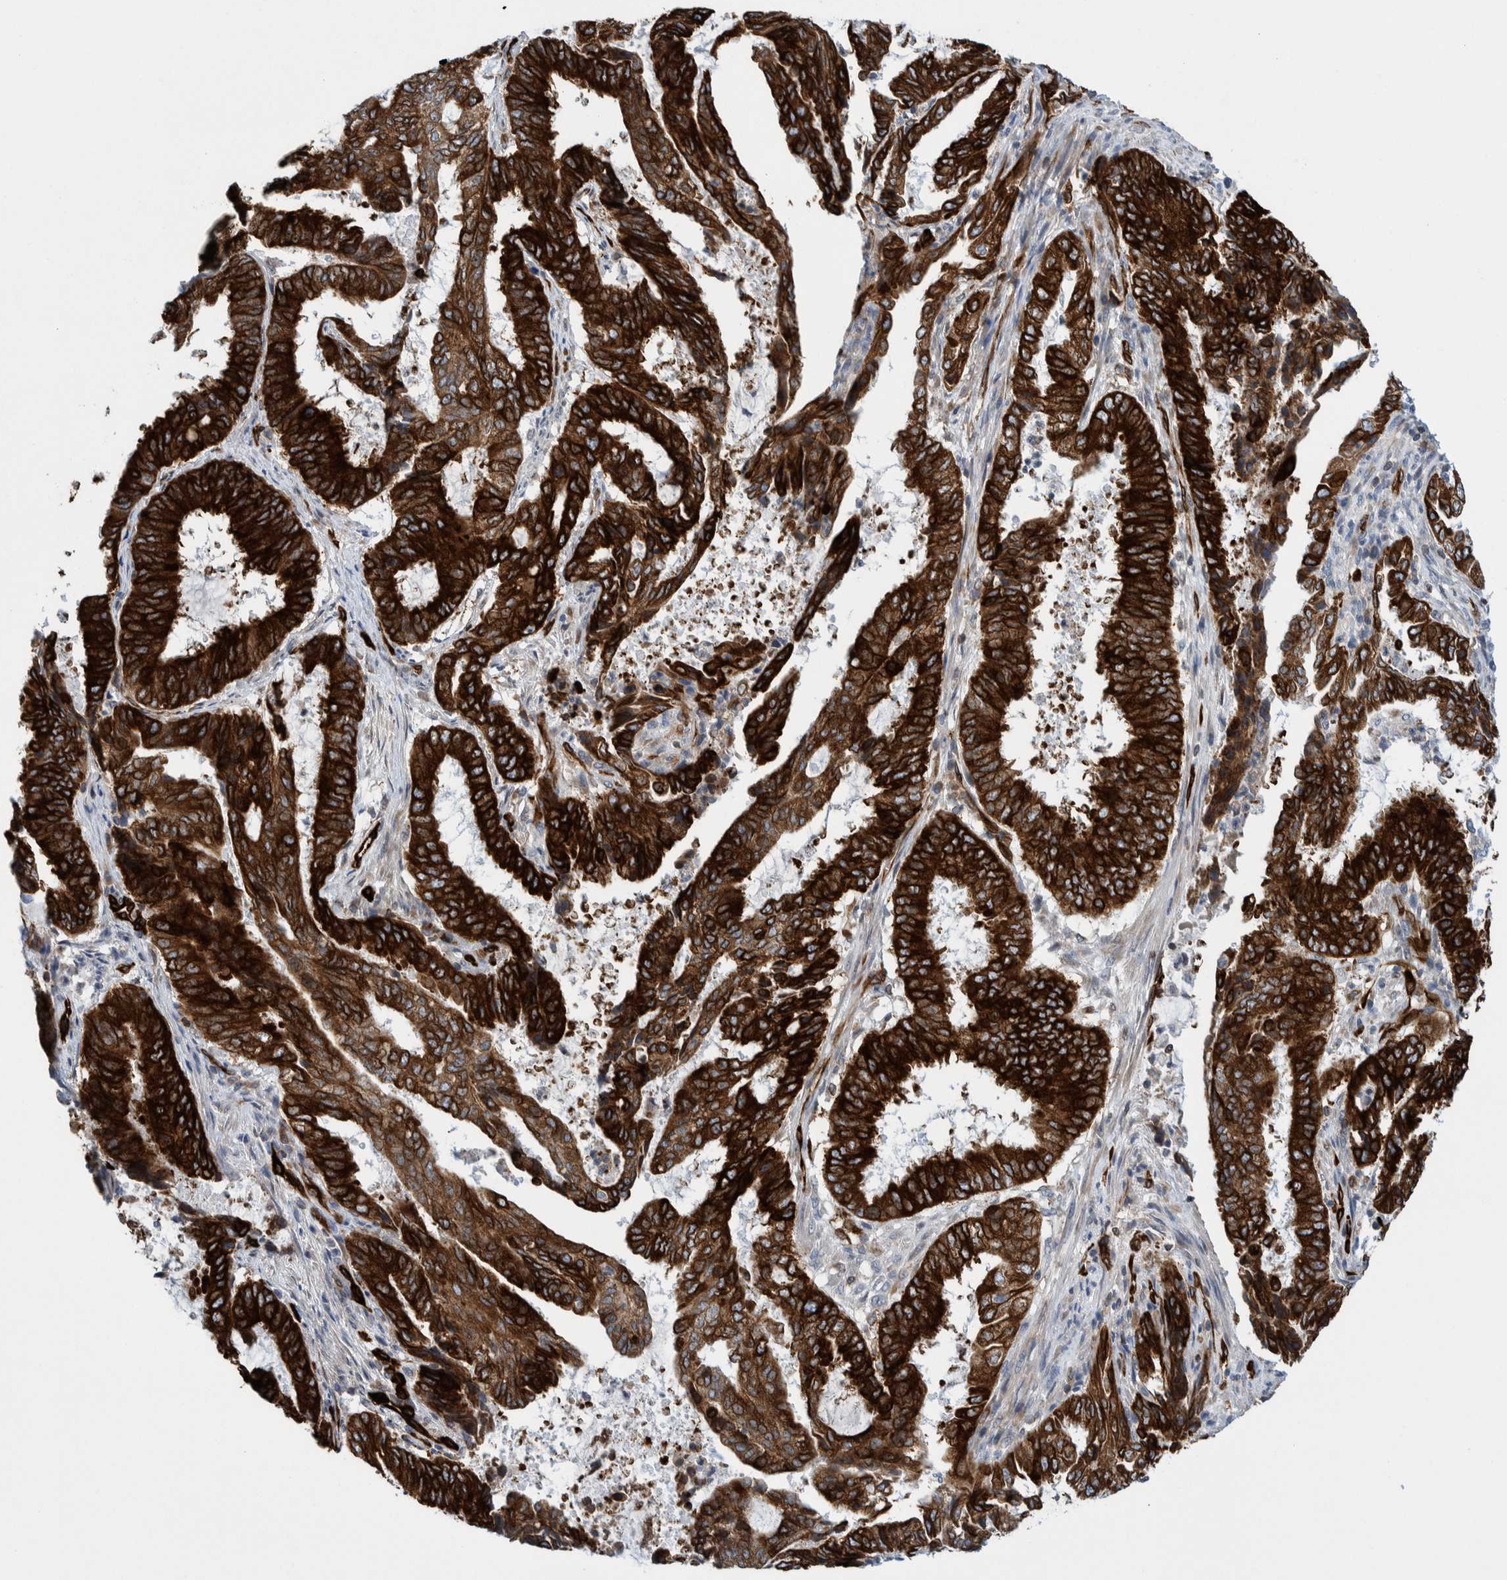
{"staining": {"intensity": "strong", "quantity": ">75%", "location": "cytoplasmic/membranous"}, "tissue": "endometrial cancer", "cell_type": "Tumor cells", "image_type": "cancer", "snomed": [{"axis": "morphology", "description": "Adenocarcinoma, NOS"}, {"axis": "topography", "description": "Endometrium"}], "caption": "Tumor cells demonstrate high levels of strong cytoplasmic/membranous staining in about >75% of cells in endometrial cancer (adenocarcinoma).", "gene": "THEM6", "patient": {"sex": "female", "age": 51}}